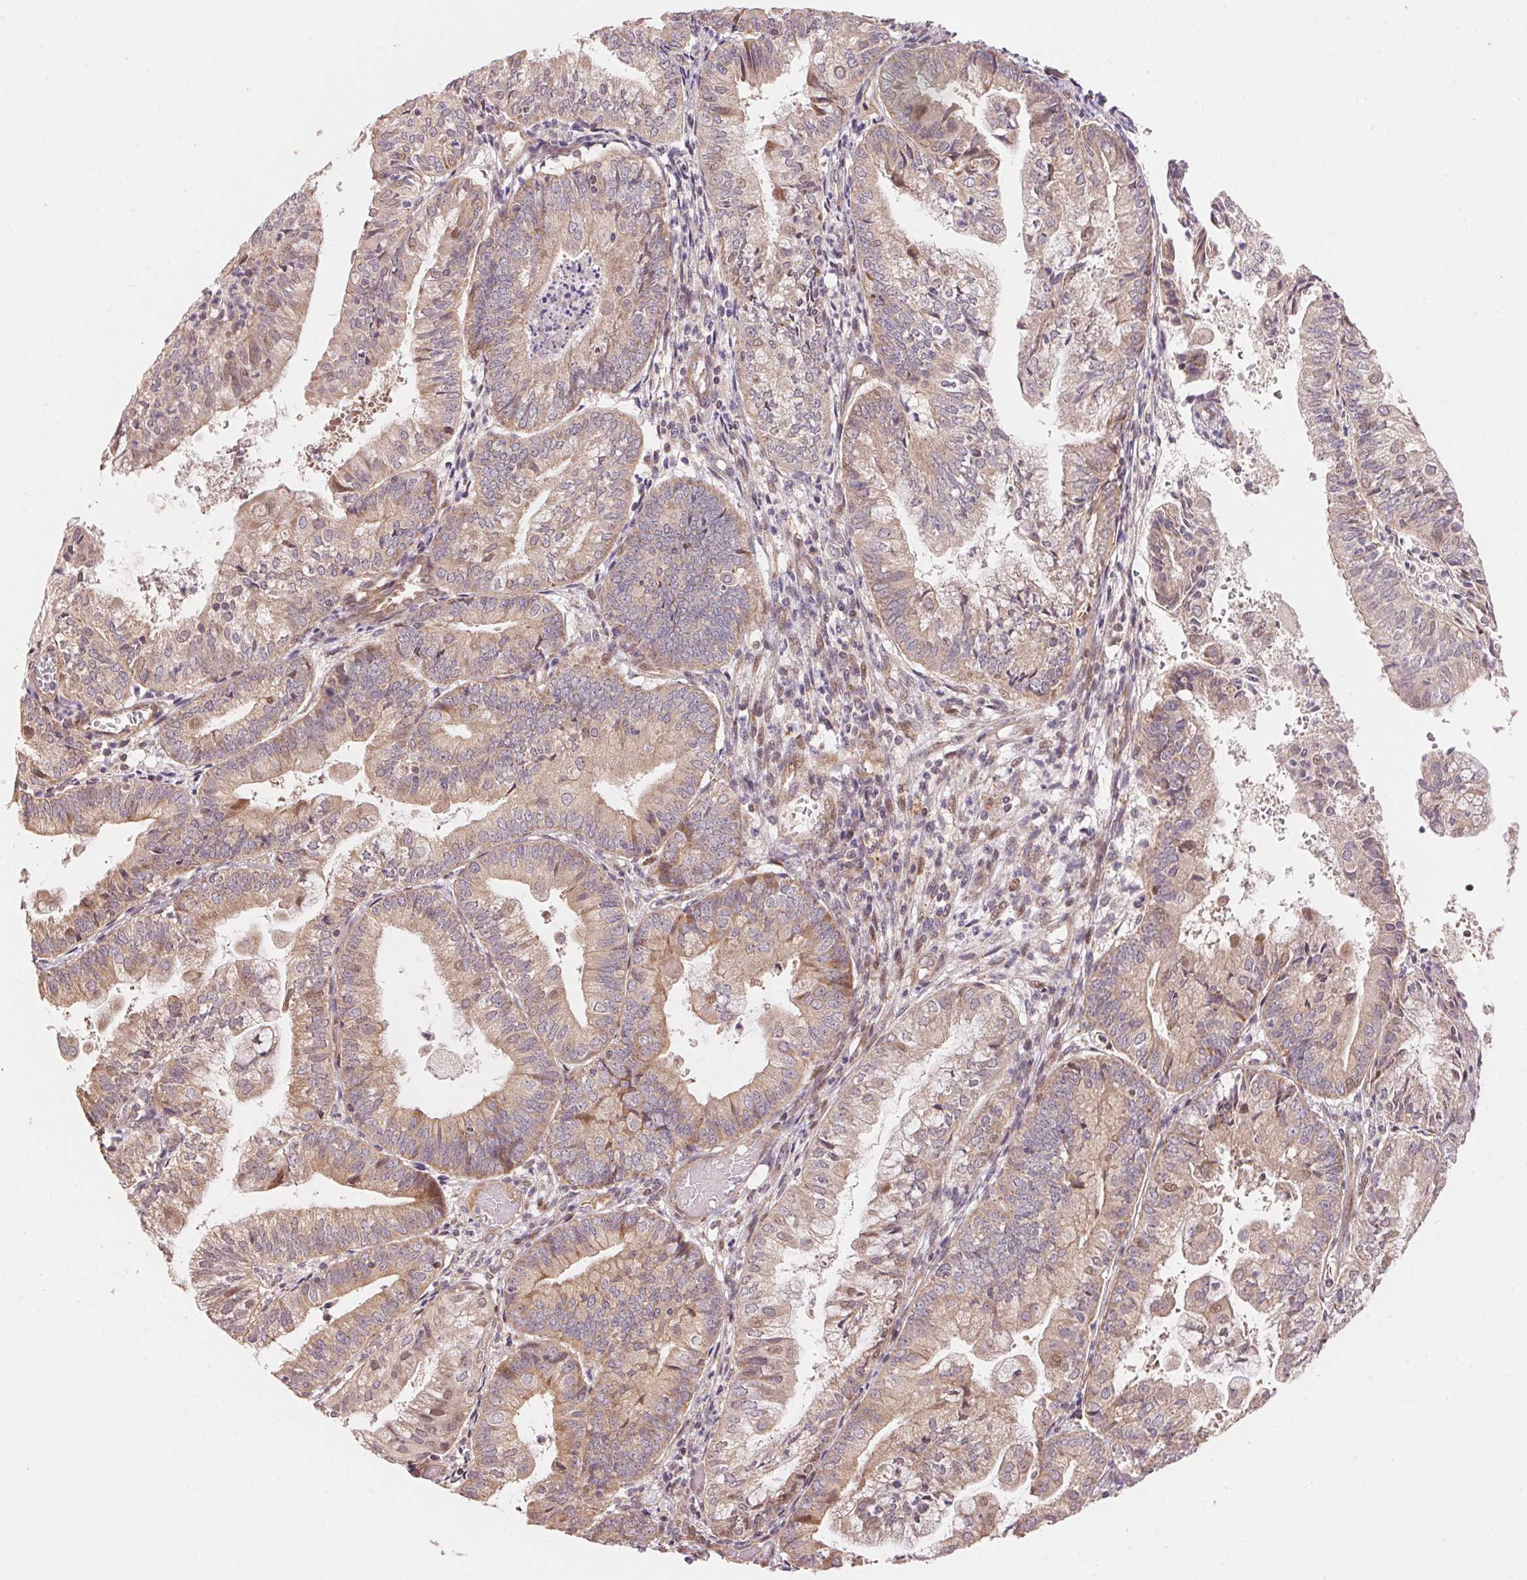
{"staining": {"intensity": "weak", "quantity": "25%-75%", "location": "cytoplasmic/membranous,nuclear"}, "tissue": "endometrial cancer", "cell_type": "Tumor cells", "image_type": "cancer", "snomed": [{"axis": "morphology", "description": "Adenocarcinoma, NOS"}, {"axis": "topography", "description": "Endometrium"}], "caption": "Immunohistochemical staining of adenocarcinoma (endometrial) demonstrates weak cytoplasmic/membranous and nuclear protein staining in about 25%-75% of tumor cells.", "gene": "TNIP2", "patient": {"sex": "female", "age": 55}}